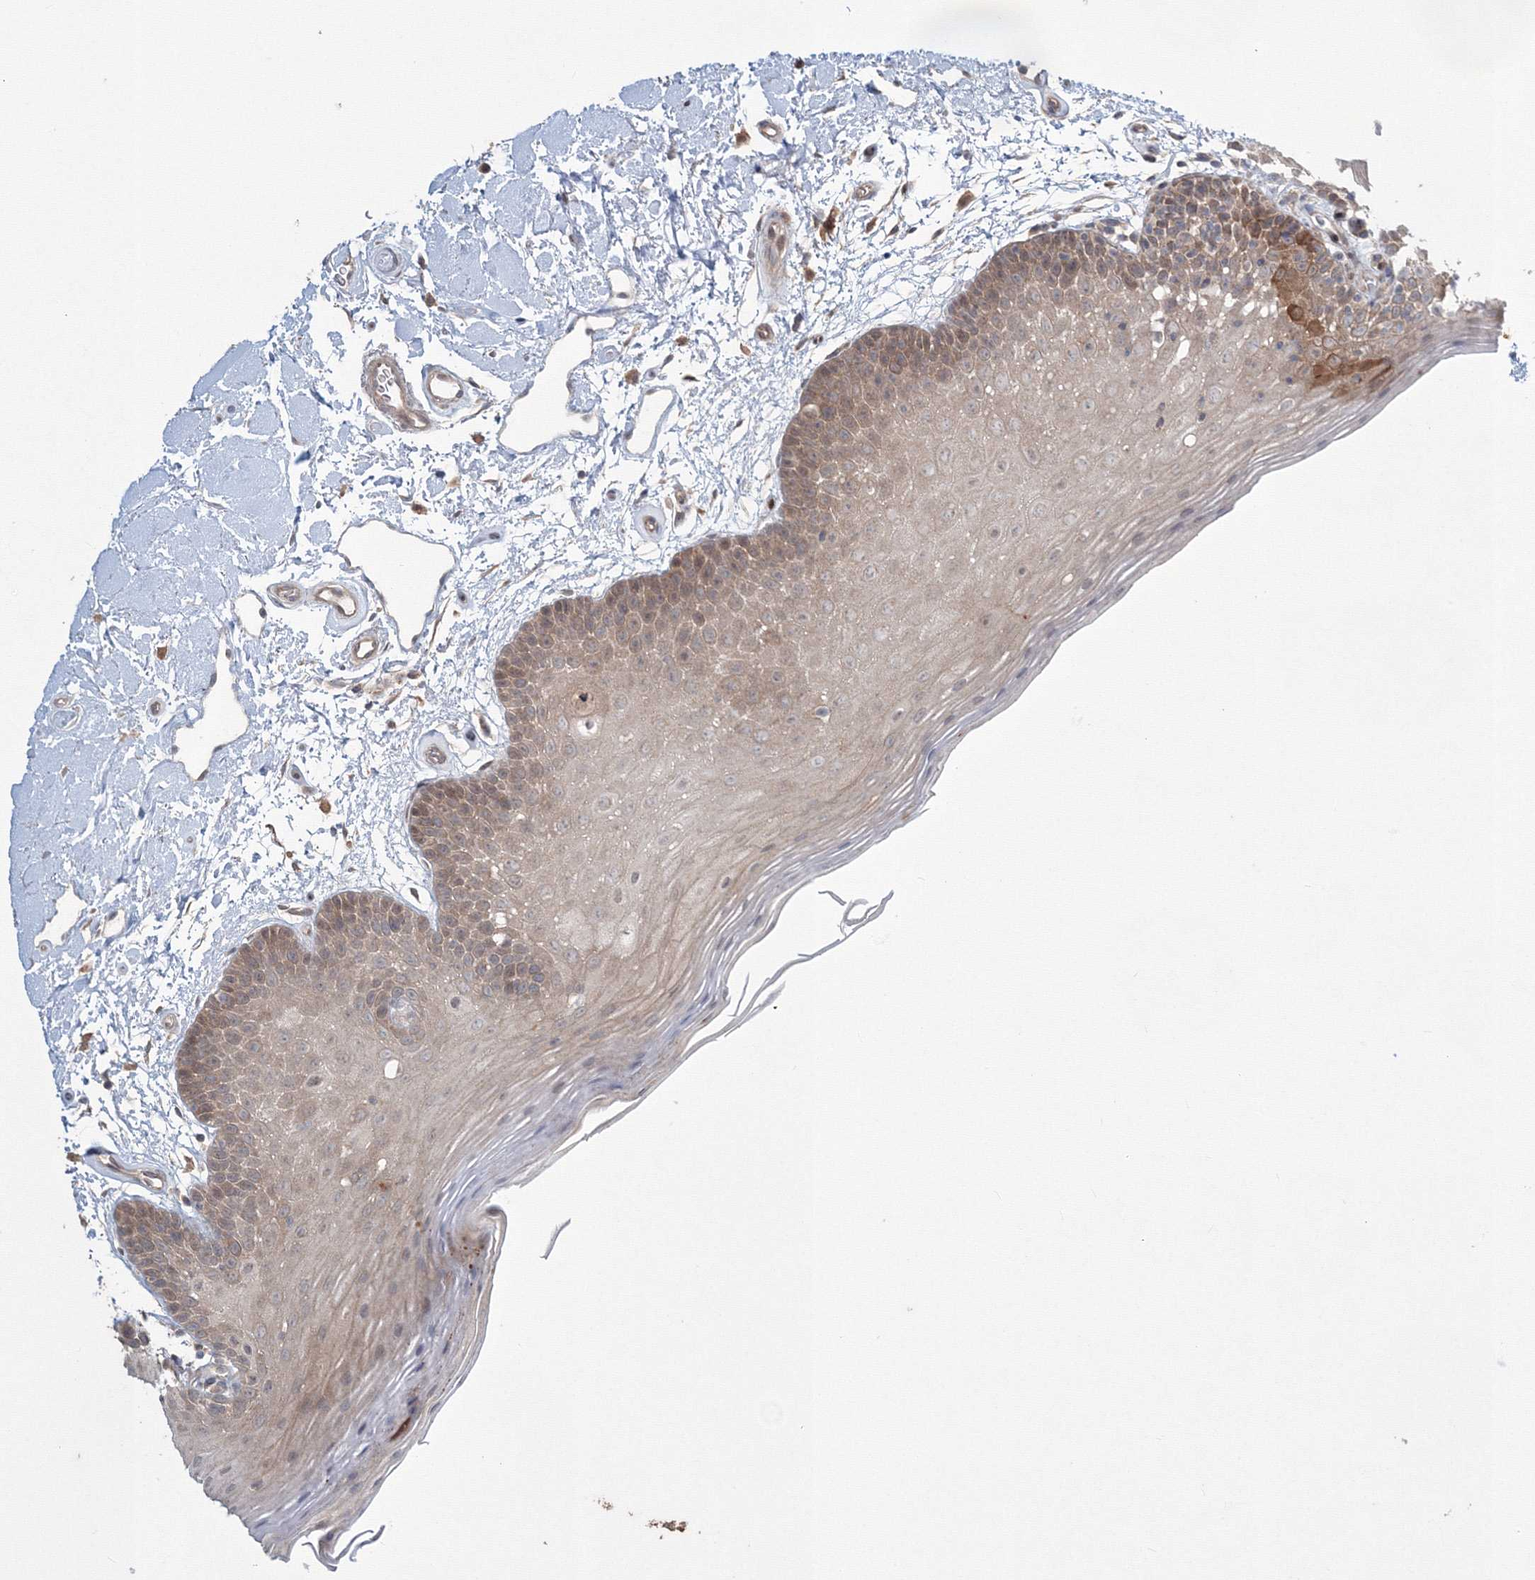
{"staining": {"intensity": "moderate", "quantity": ">75%", "location": "cytoplasmic/membranous"}, "tissue": "oral mucosa", "cell_type": "Squamous epithelial cells", "image_type": "normal", "snomed": [{"axis": "morphology", "description": "Normal tissue, NOS"}, {"axis": "topography", "description": "Oral tissue"}], "caption": "IHC (DAB (3,3'-diaminobenzidine)) staining of benign oral mucosa displays moderate cytoplasmic/membranous protein positivity in approximately >75% of squamous epithelial cells.", "gene": "MKRN2", "patient": {"sex": "male", "age": 62}}